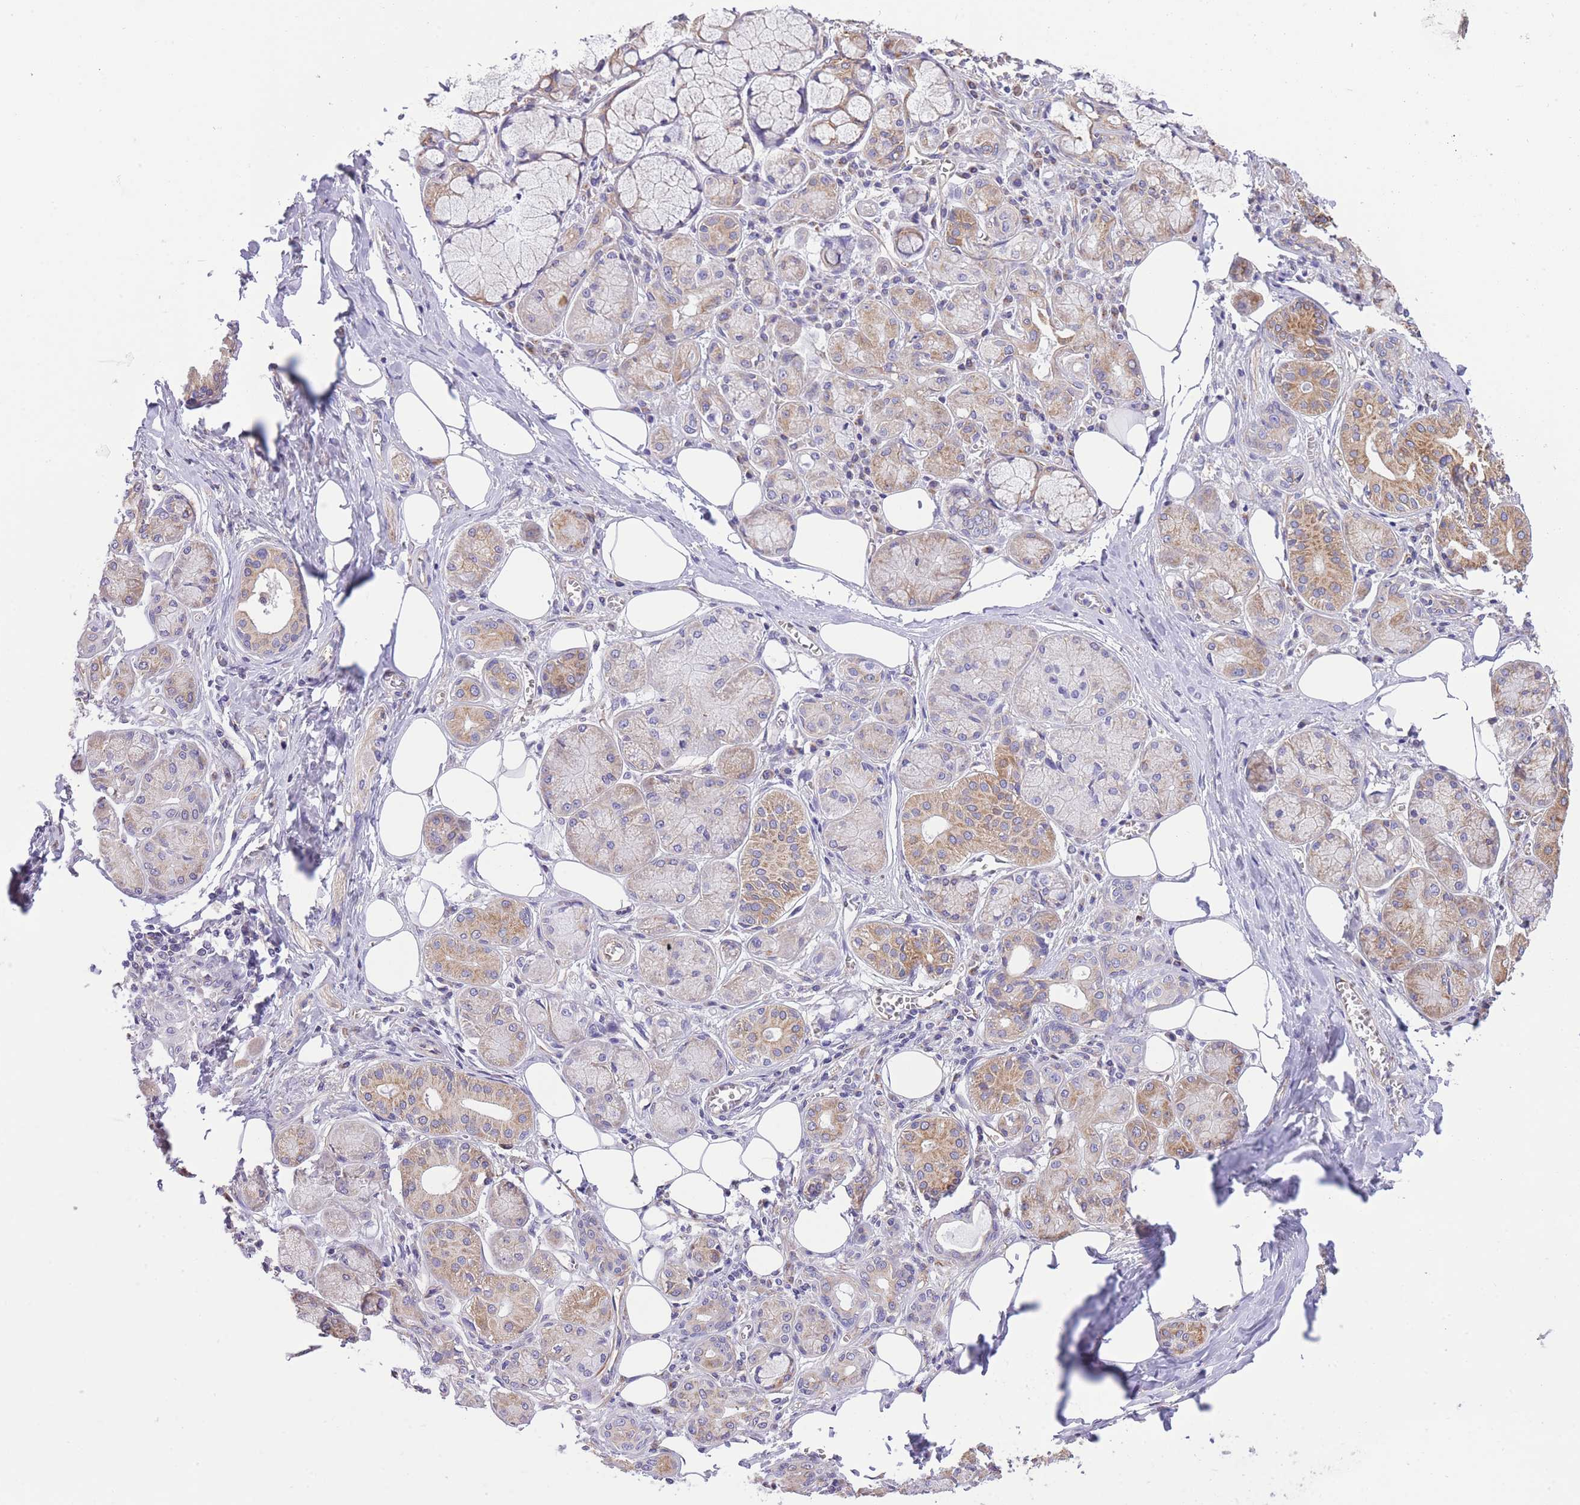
{"staining": {"intensity": "moderate", "quantity": "25%-75%", "location": "cytoplasmic/membranous"}, "tissue": "salivary gland", "cell_type": "Glandular cells", "image_type": "normal", "snomed": [{"axis": "morphology", "description": "Normal tissue, NOS"}, {"axis": "topography", "description": "Salivary gland"}], "caption": "Human salivary gland stained with a brown dye displays moderate cytoplasmic/membranous positive positivity in approximately 25%-75% of glandular cells.", "gene": "RHOU", "patient": {"sex": "male", "age": 74}}